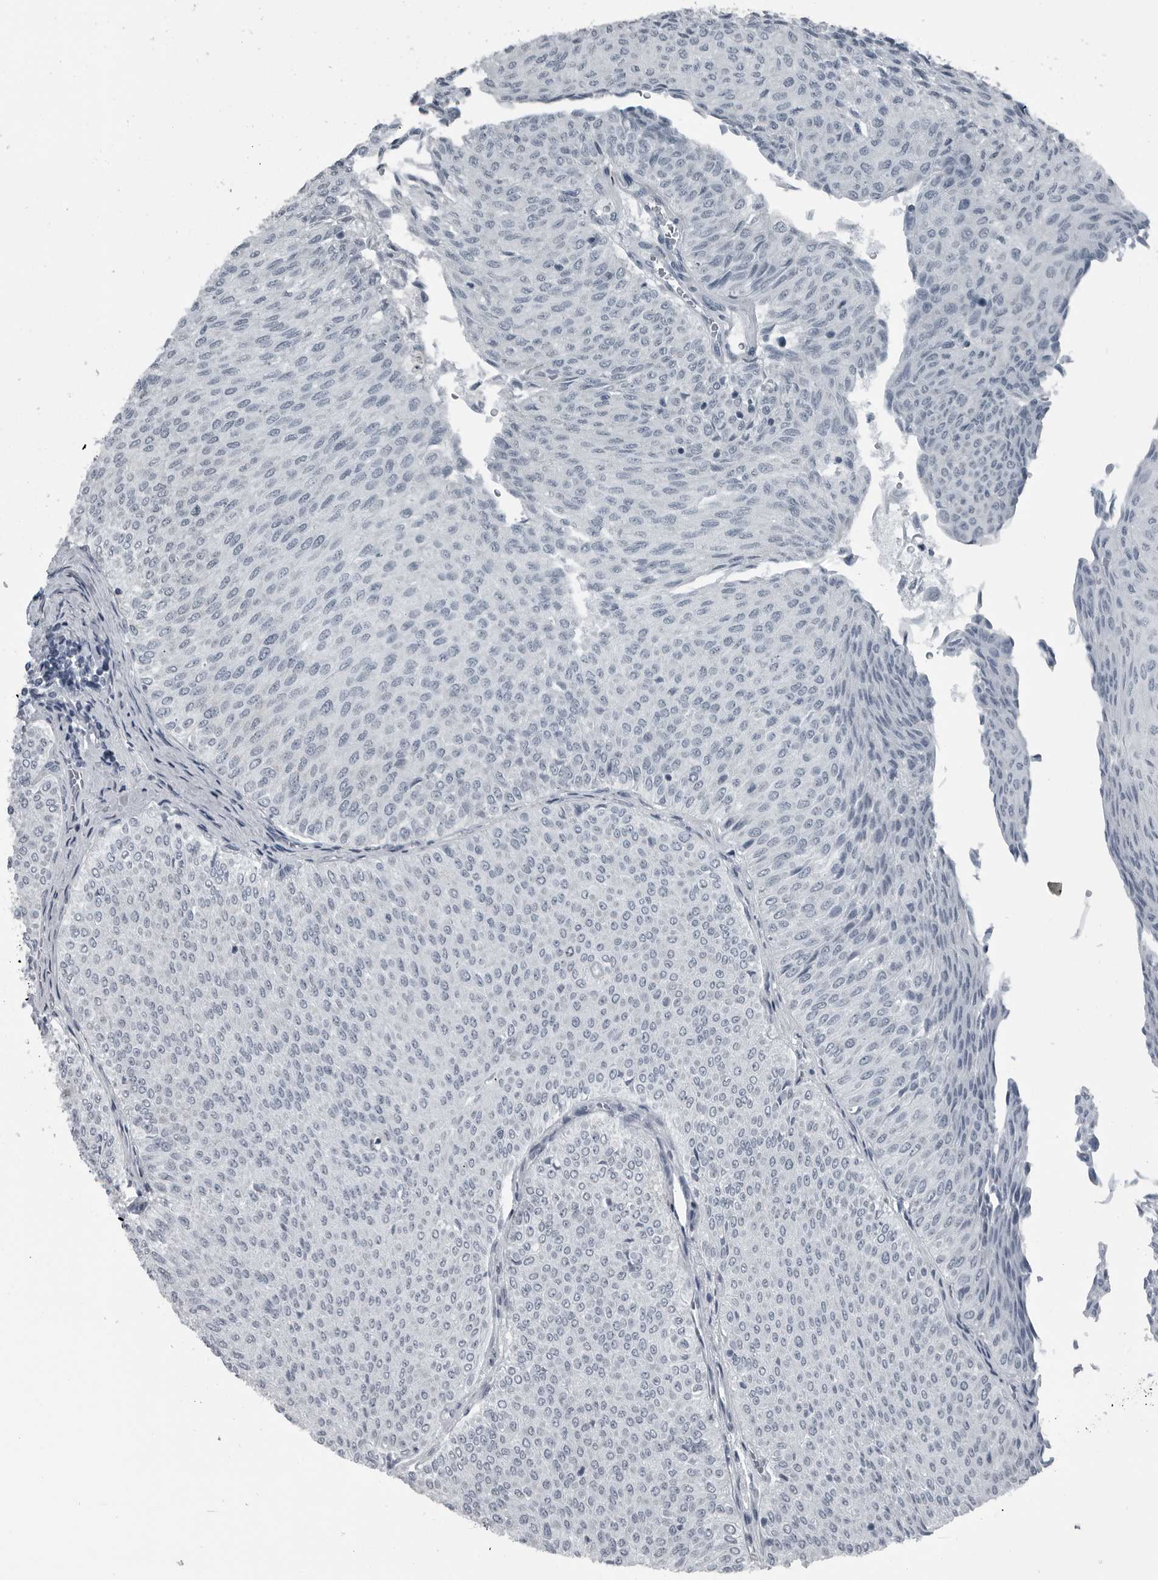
{"staining": {"intensity": "negative", "quantity": "none", "location": "none"}, "tissue": "urothelial cancer", "cell_type": "Tumor cells", "image_type": "cancer", "snomed": [{"axis": "morphology", "description": "Urothelial carcinoma, Low grade"}, {"axis": "topography", "description": "Urinary bladder"}], "caption": "IHC histopathology image of neoplastic tissue: human urothelial cancer stained with DAB reveals no significant protein positivity in tumor cells. (Immunohistochemistry, brightfield microscopy, high magnification).", "gene": "GAK", "patient": {"sex": "male", "age": 78}}